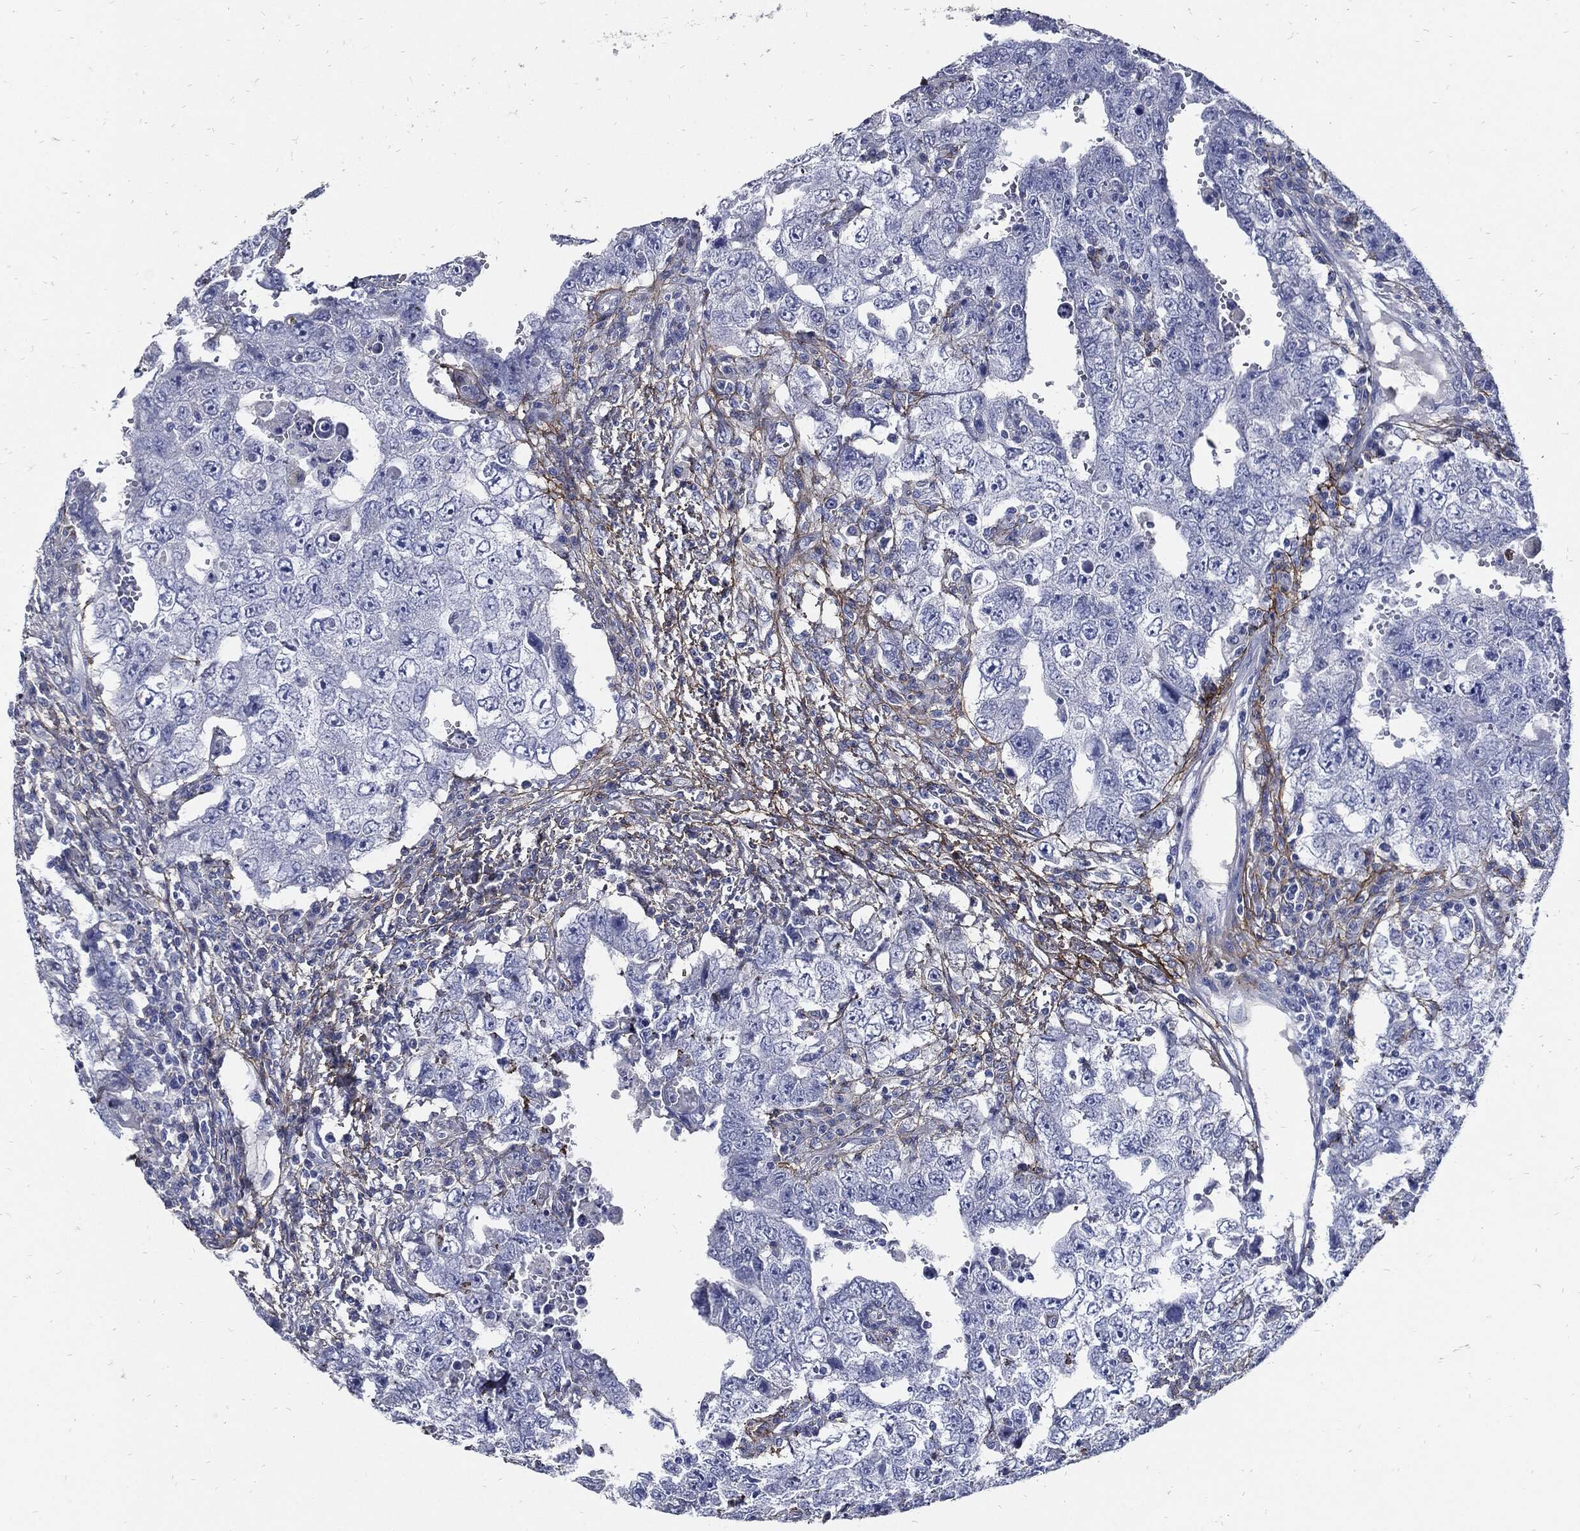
{"staining": {"intensity": "negative", "quantity": "none", "location": "none"}, "tissue": "testis cancer", "cell_type": "Tumor cells", "image_type": "cancer", "snomed": [{"axis": "morphology", "description": "Carcinoma, Embryonal, NOS"}, {"axis": "topography", "description": "Testis"}], "caption": "This is an immunohistochemistry (IHC) histopathology image of testis cancer. There is no positivity in tumor cells.", "gene": "FBN1", "patient": {"sex": "male", "age": 26}}